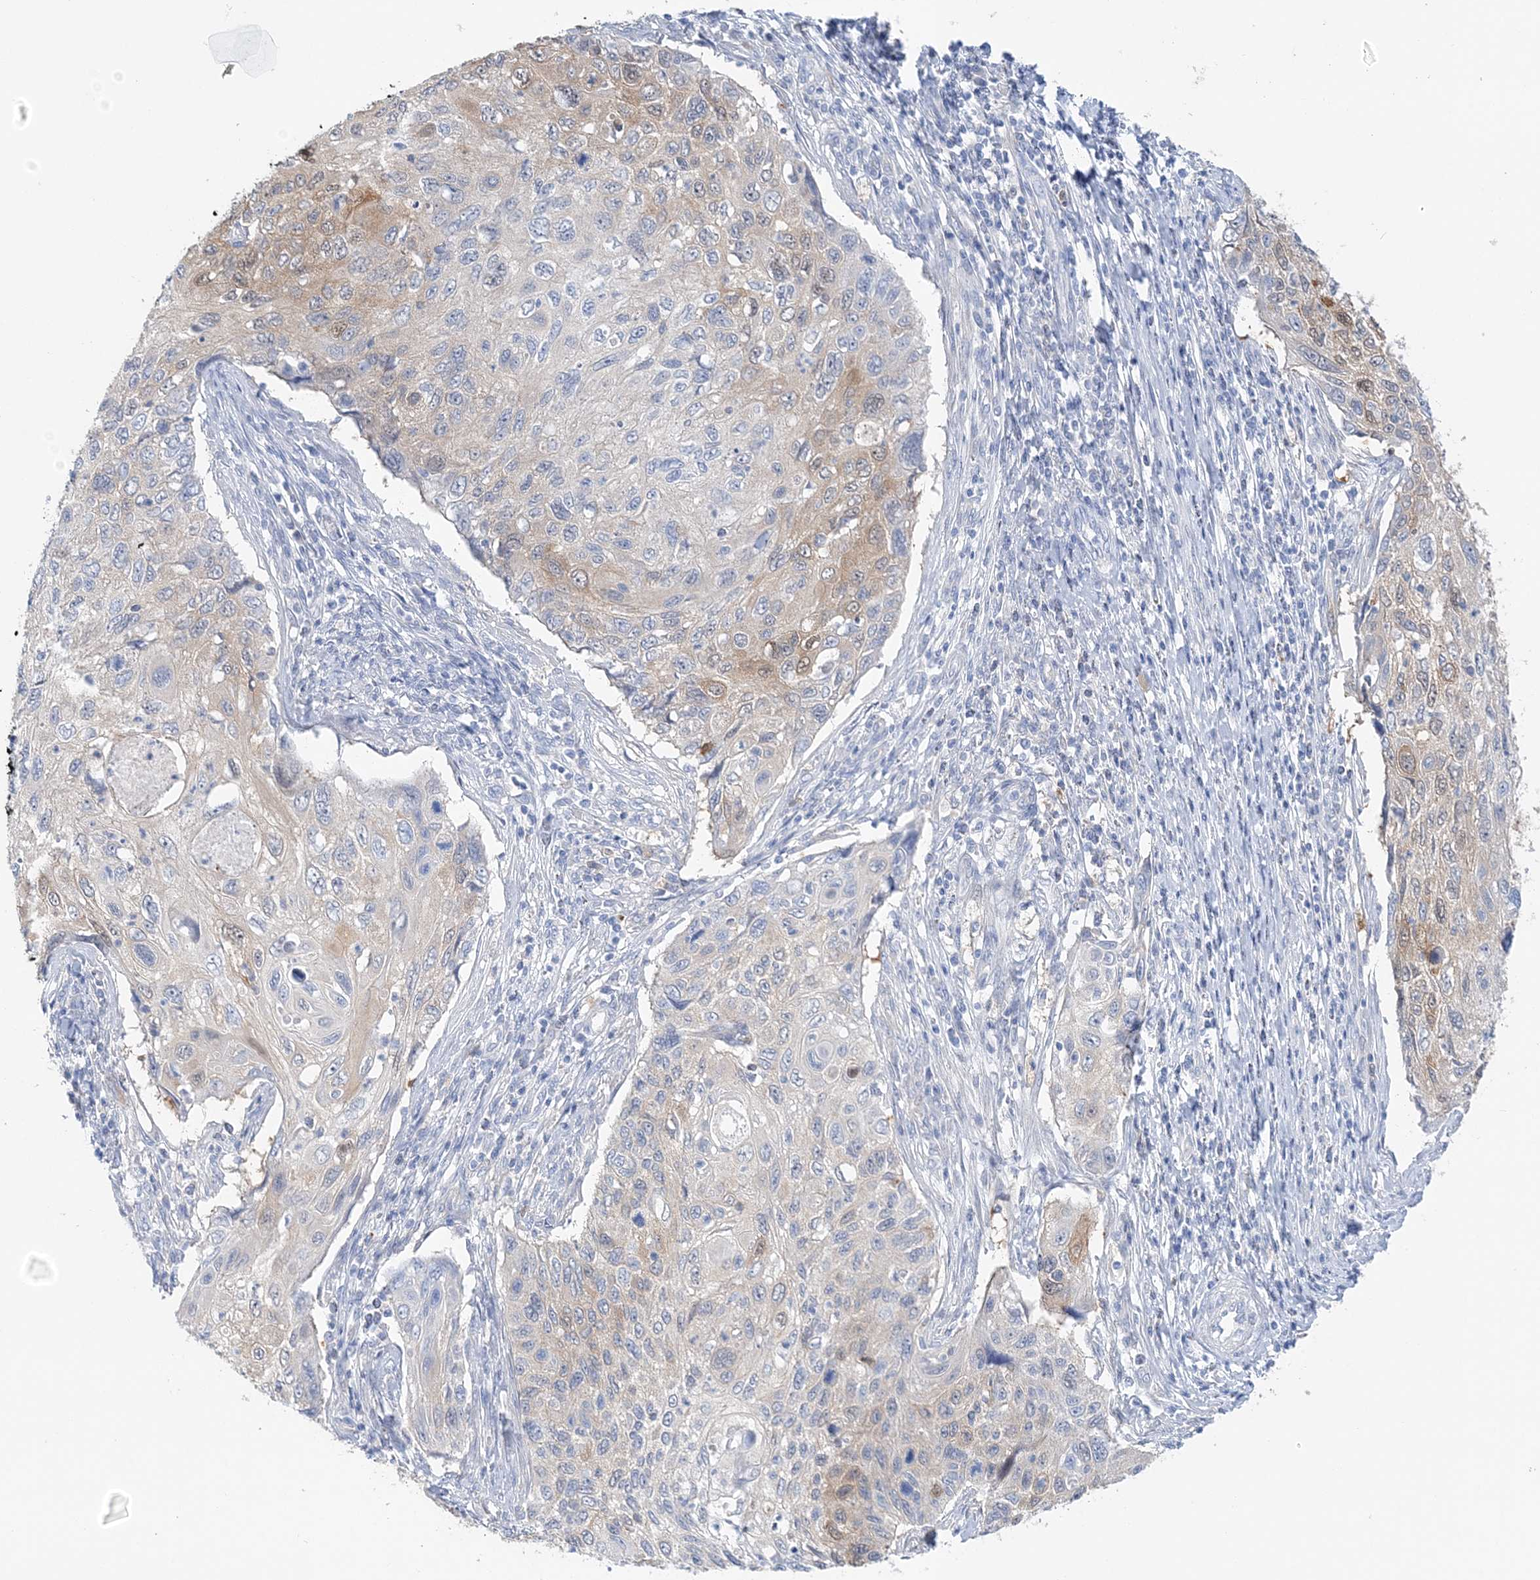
{"staining": {"intensity": "weak", "quantity": "25%-75%", "location": "cytoplasmic/membranous"}, "tissue": "cervical cancer", "cell_type": "Tumor cells", "image_type": "cancer", "snomed": [{"axis": "morphology", "description": "Squamous cell carcinoma, NOS"}, {"axis": "topography", "description": "Cervix"}], "caption": "This is a histology image of immunohistochemistry (IHC) staining of cervical cancer (squamous cell carcinoma), which shows weak positivity in the cytoplasmic/membranous of tumor cells.", "gene": "HMGCS1", "patient": {"sex": "female", "age": 70}}